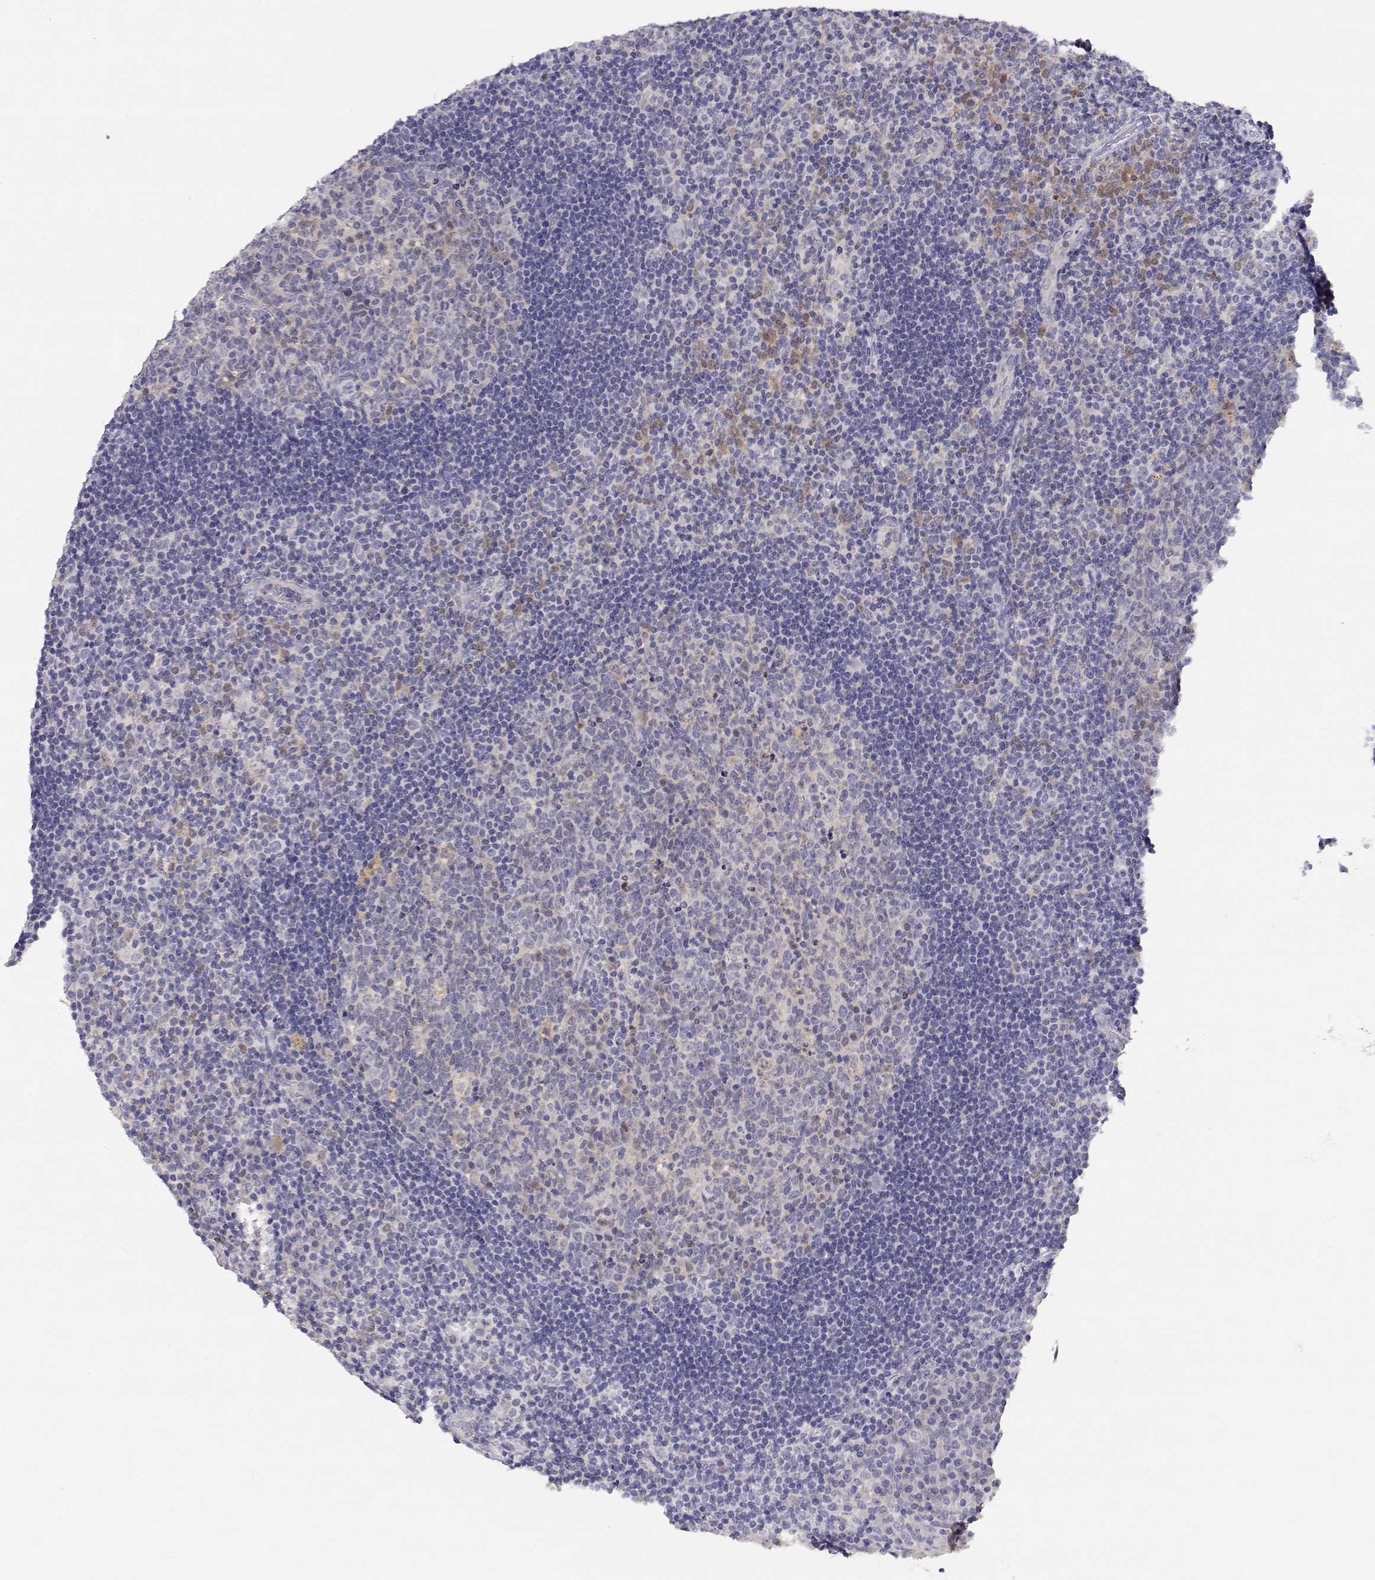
{"staining": {"intensity": "negative", "quantity": "none", "location": "none"}, "tissue": "tonsil", "cell_type": "Germinal center cells", "image_type": "normal", "snomed": [{"axis": "morphology", "description": "Normal tissue, NOS"}, {"axis": "topography", "description": "Tonsil"}], "caption": "Human tonsil stained for a protein using IHC demonstrates no staining in germinal center cells.", "gene": "ADA", "patient": {"sex": "male", "age": 17}}